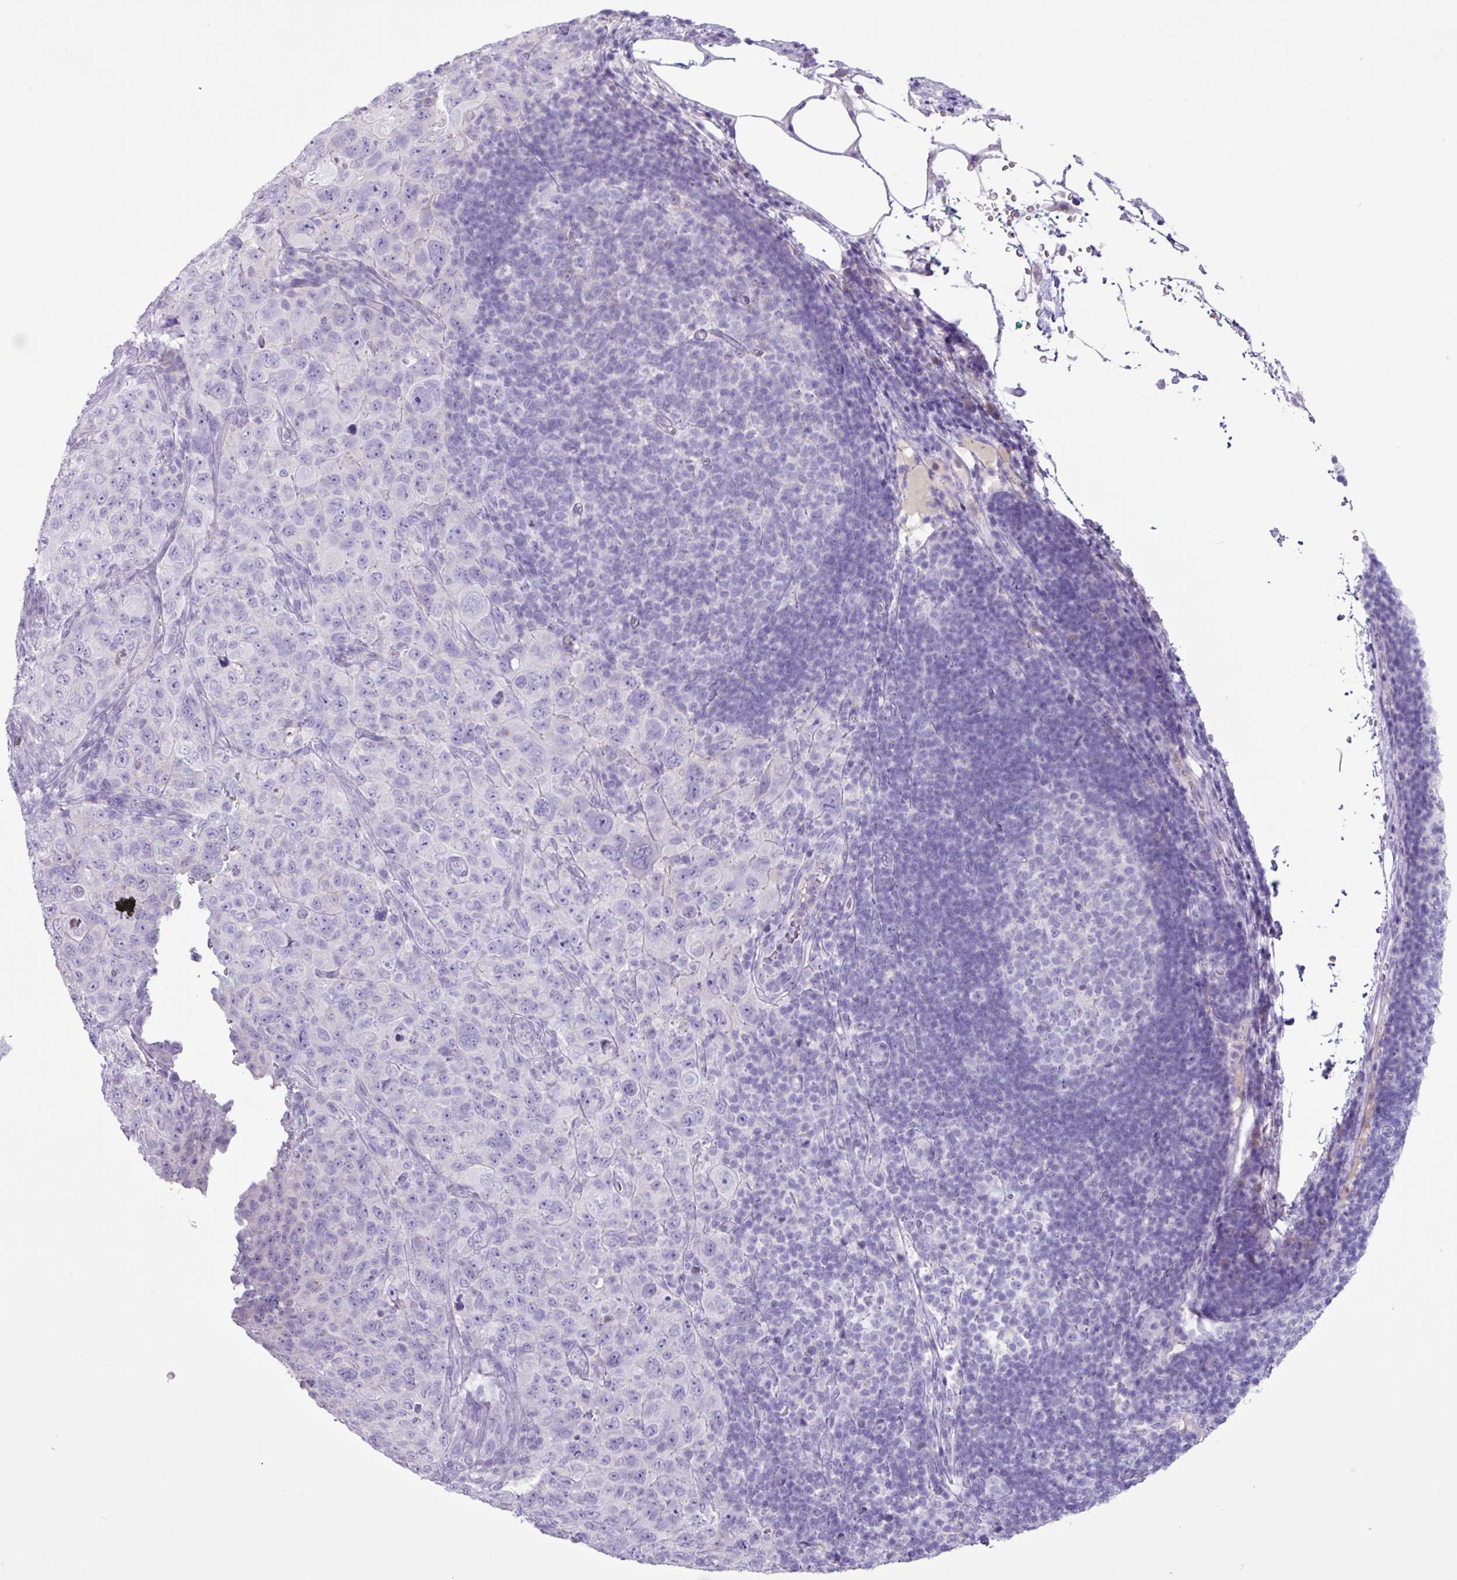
{"staining": {"intensity": "negative", "quantity": "none", "location": "none"}, "tissue": "pancreatic cancer", "cell_type": "Tumor cells", "image_type": "cancer", "snomed": [{"axis": "morphology", "description": "Adenocarcinoma, NOS"}, {"axis": "topography", "description": "Pancreas"}], "caption": "Image shows no significant protein positivity in tumor cells of adenocarcinoma (pancreatic).", "gene": "CYSTM1", "patient": {"sex": "male", "age": 68}}